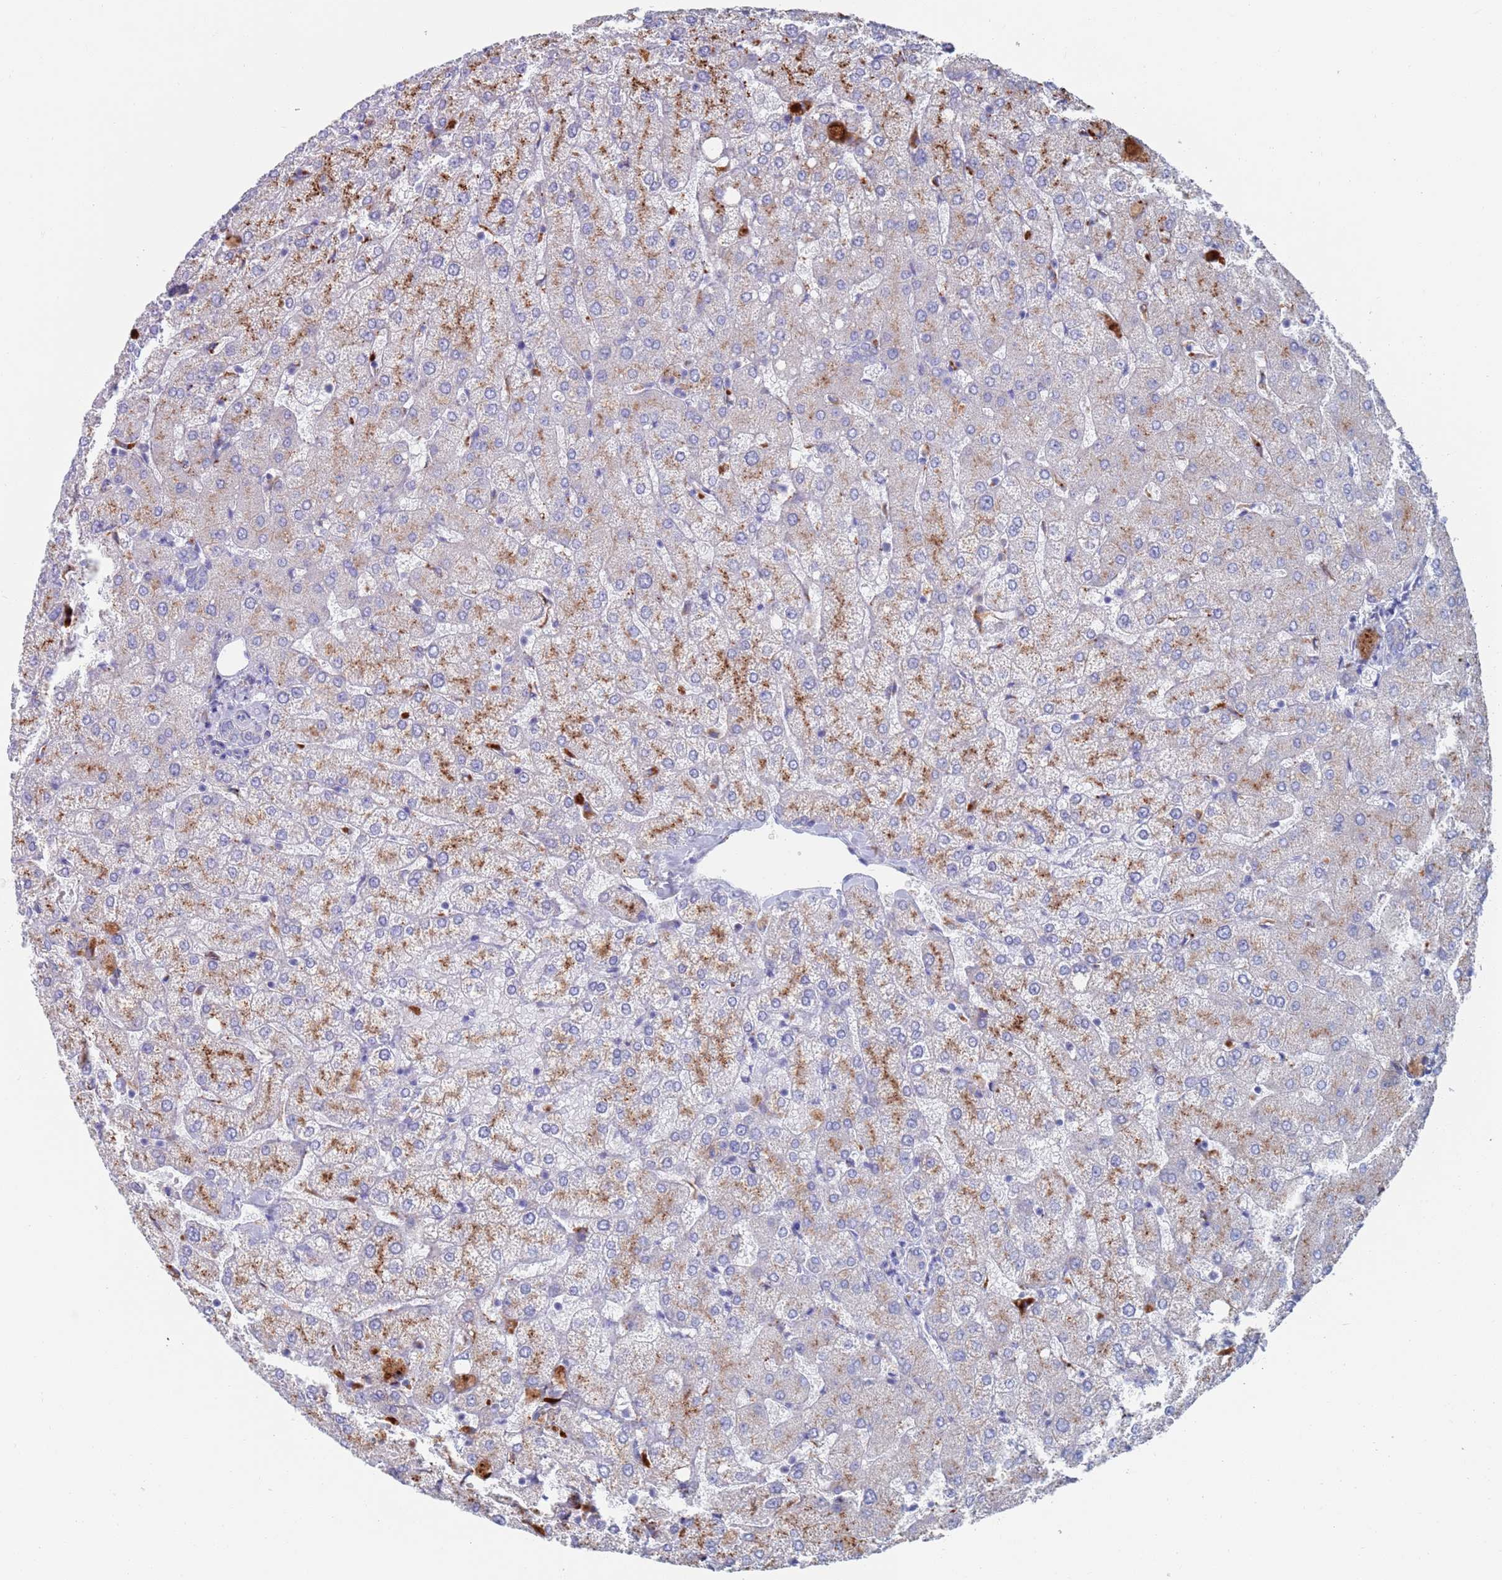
{"staining": {"intensity": "negative", "quantity": "none", "location": "none"}, "tissue": "liver", "cell_type": "Cholangiocytes", "image_type": "normal", "snomed": [{"axis": "morphology", "description": "Normal tissue, NOS"}, {"axis": "topography", "description": "Liver"}], "caption": "This is an immunohistochemistry photomicrograph of unremarkable liver. There is no staining in cholangiocytes.", "gene": "FUCA1", "patient": {"sex": "female", "age": 54}}